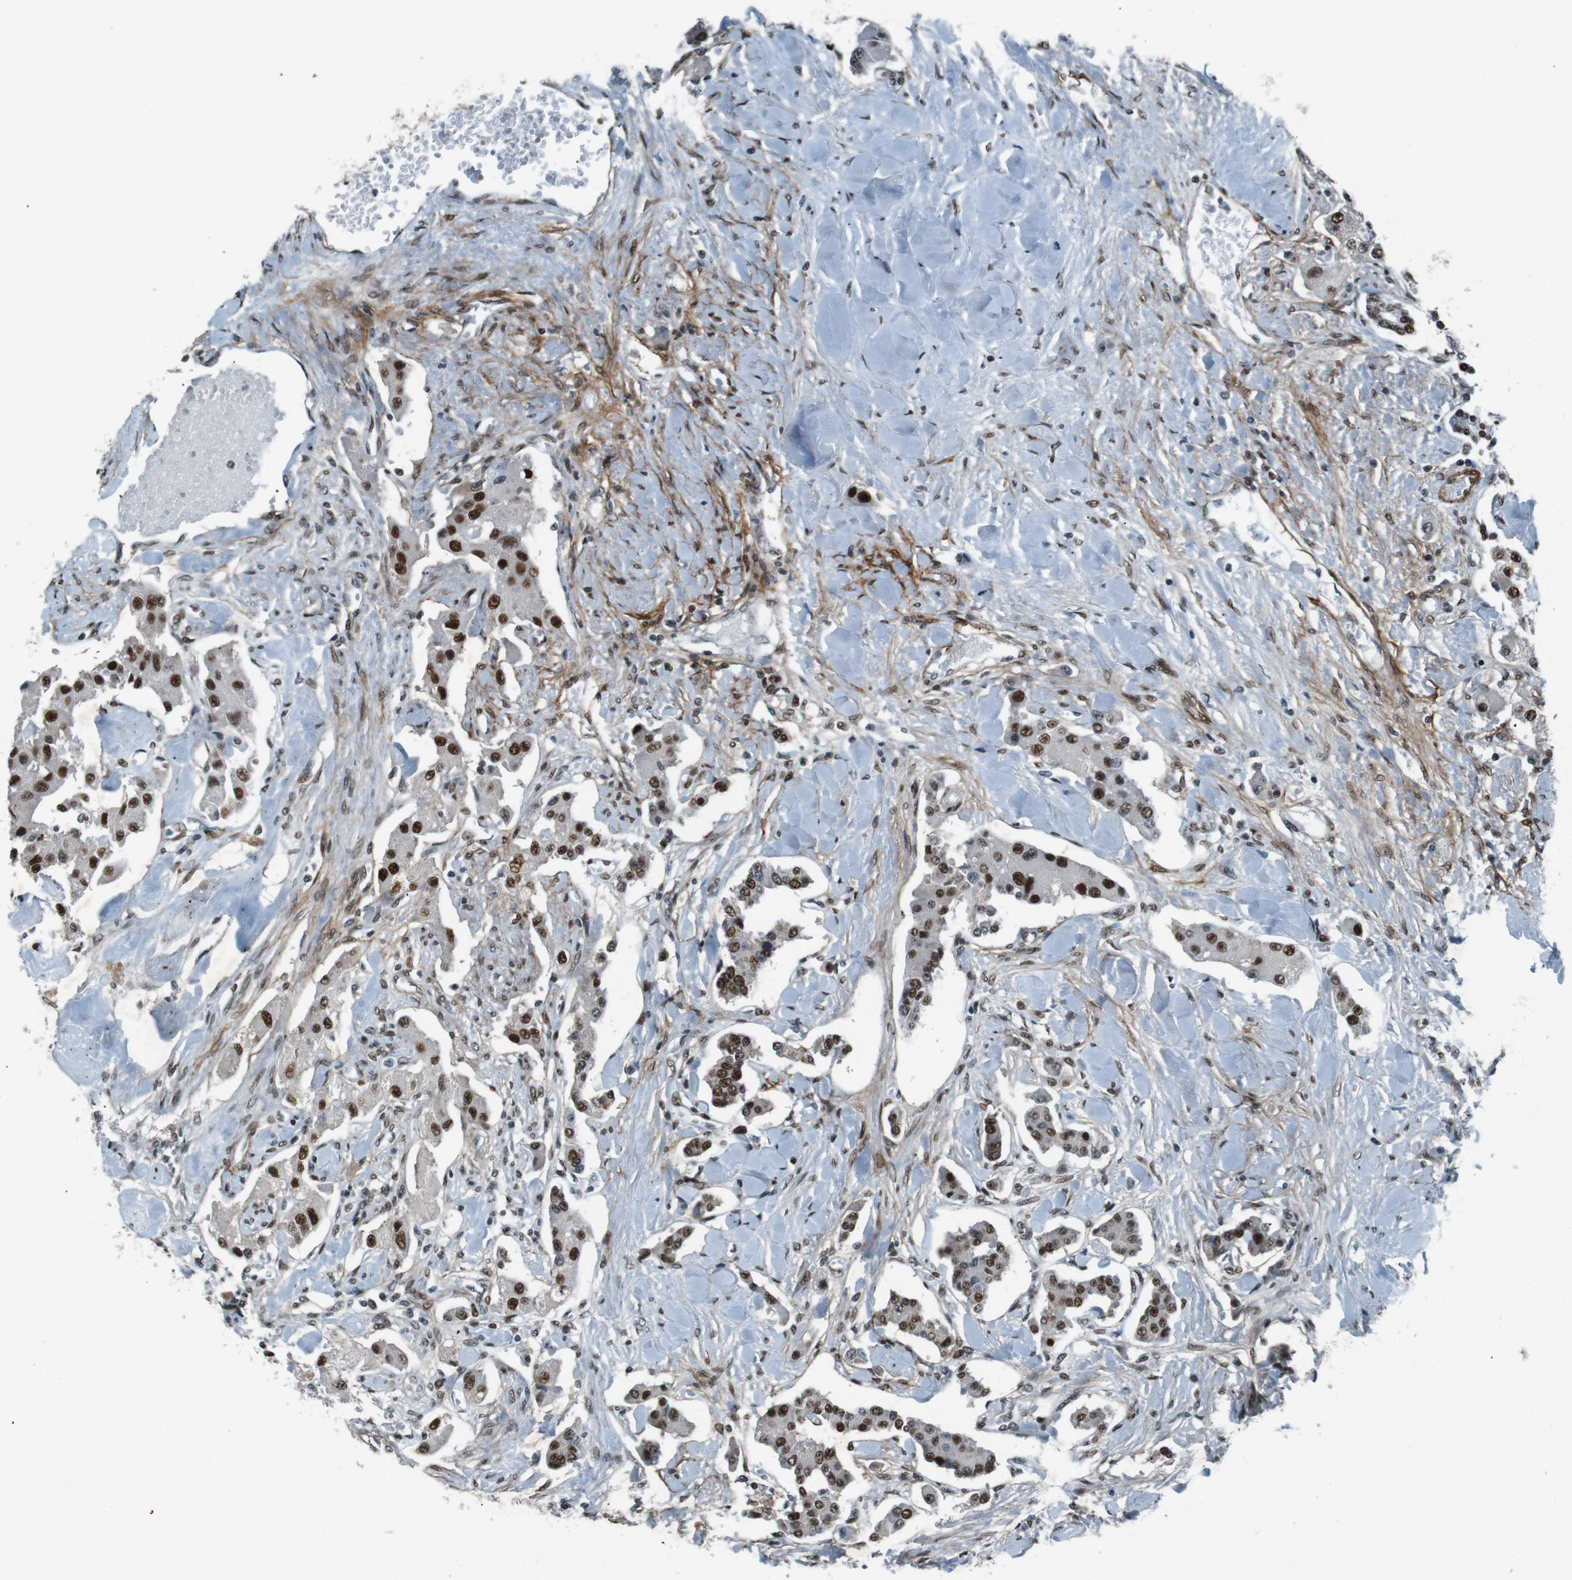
{"staining": {"intensity": "strong", "quantity": ">75%", "location": "nuclear"}, "tissue": "carcinoid", "cell_type": "Tumor cells", "image_type": "cancer", "snomed": [{"axis": "morphology", "description": "Carcinoid, malignant, NOS"}, {"axis": "topography", "description": "Pancreas"}], "caption": "Strong nuclear expression is present in about >75% of tumor cells in carcinoid.", "gene": "HEXIM1", "patient": {"sex": "male", "age": 41}}